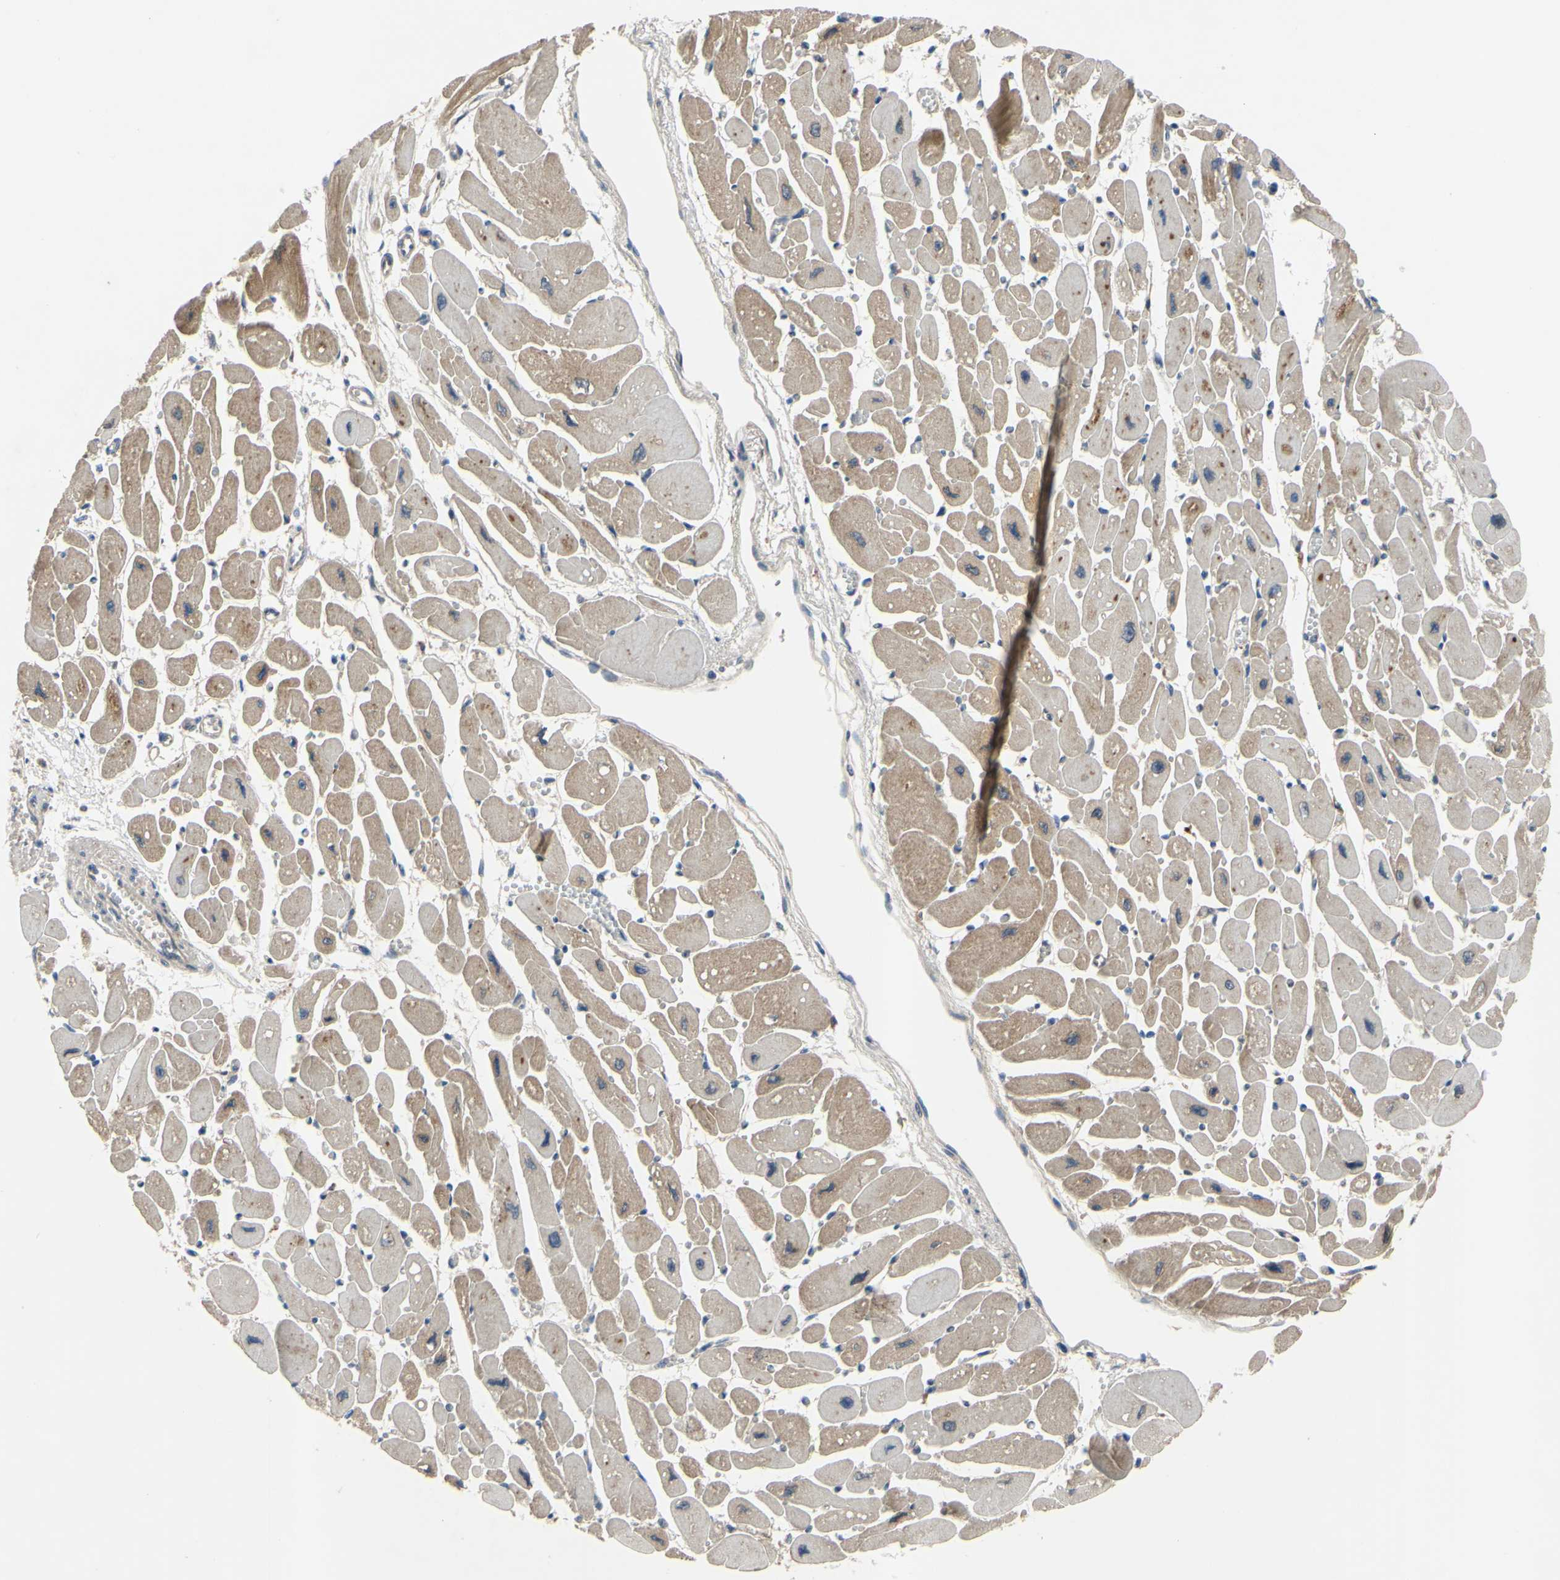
{"staining": {"intensity": "moderate", "quantity": "25%-75%", "location": "cytoplasmic/membranous"}, "tissue": "heart muscle", "cell_type": "Cardiomyocytes", "image_type": "normal", "snomed": [{"axis": "morphology", "description": "Normal tissue, NOS"}, {"axis": "topography", "description": "Heart"}], "caption": "Immunohistochemistry (IHC) micrograph of normal human heart muscle stained for a protein (brown), which demonstrates medium levels of moderate cytoplasmic/membranous positivity in about 25%-75% of cardiomyocytes.", "gene": "XIAP", "patient": {"sex": "female", "age": 54}}